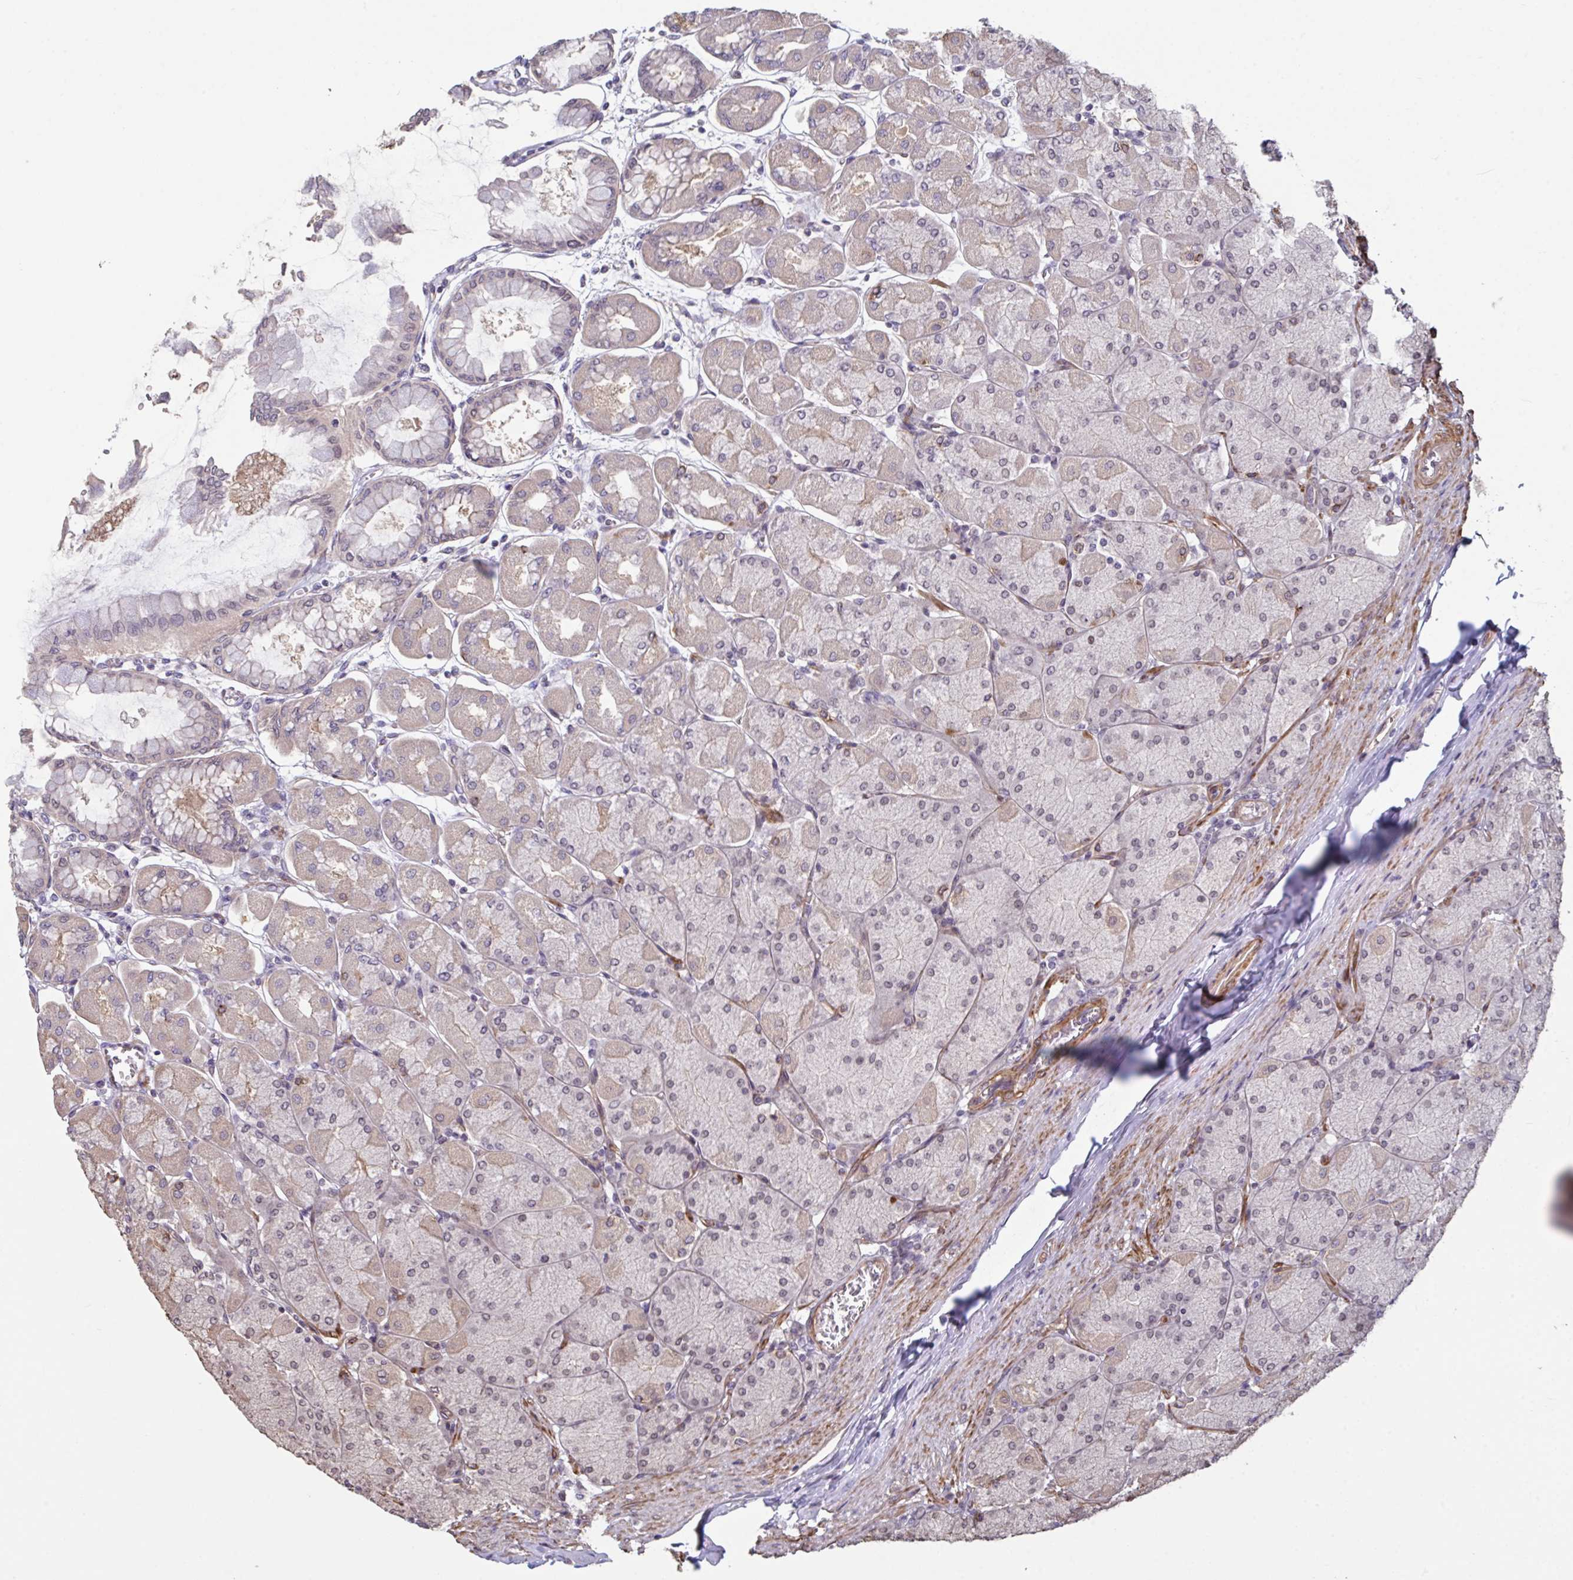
{"staining": {"intensity": "moderate", "quantity": "<25%", "location": "cytoplasmic/membranous,nuclear"}, "tissue": "stomach", "cell_type": "Glandular cells", "image_type": "normal", "snomed": [{"axis": "morphology", "description": "Normal tissue, NOS"}, {"axis": "topography", "description": "Stomach, upper"}], "caption": "Immunohistochemistry (IHC) of unremarkable human stomach demonstrates low levels of moderate cytoplasmic/membranous,nuclear positivity in approximately <25% of glandular cells. The staining was performed using DAB (3,3'-diaminobenzidine), with brown indicating positive protein expression. Nuclei are stained blue with hematoxylin.", "gene": "IPO5", "patient": {"sex": "female", "age": 56}}